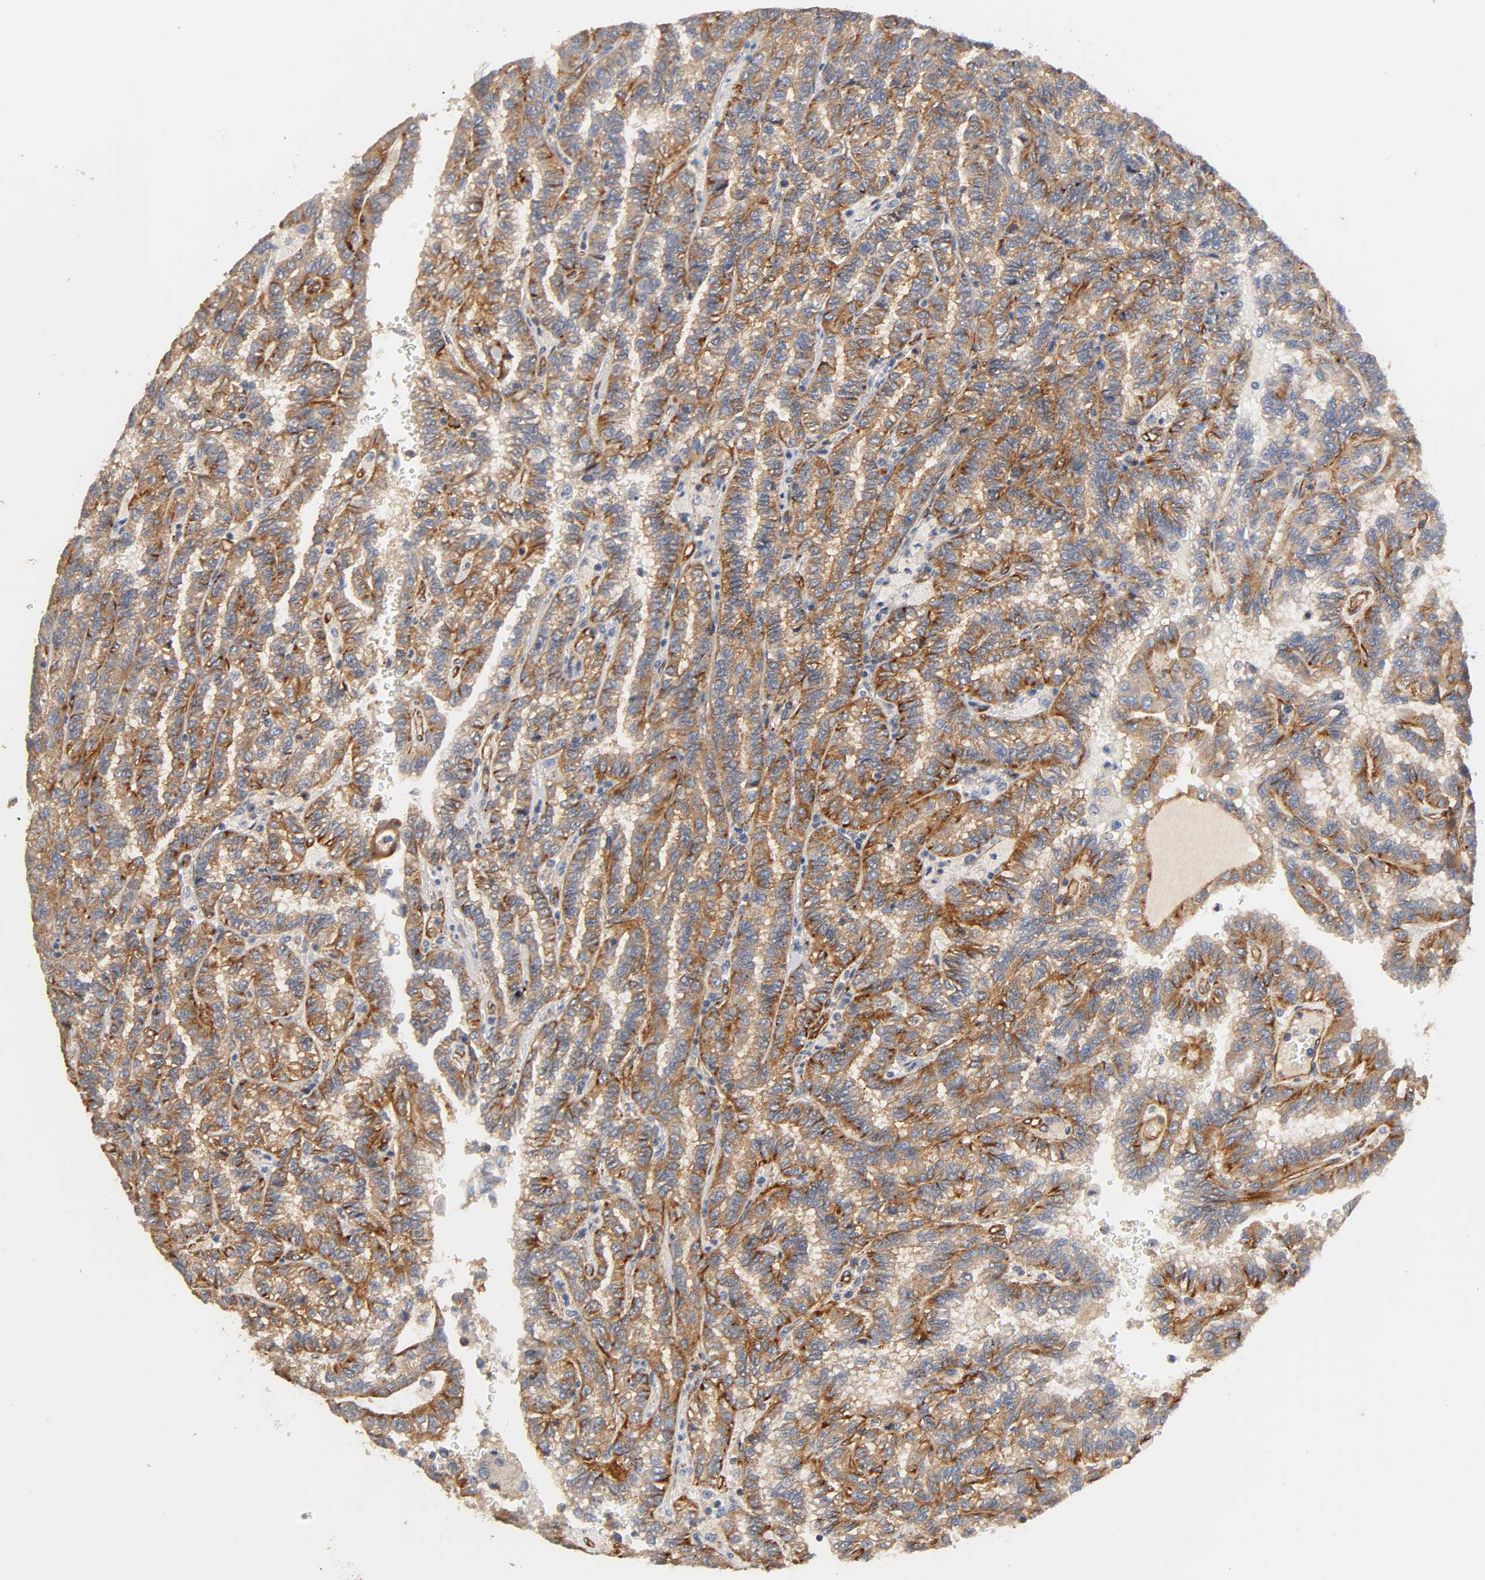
{"staining": {"intensity": "strong", "quantity": ">75%", "location": "cytoplasmic/membranous"}, "tissue": "renal cancer", "cell_type": "Tumor cells", "image_type": "cancer", "snomed": [{"axis": "morphology", "description": "Inflammation, NOS"}, {"axis": "morphology", "description": "Adenocarcinoma, NOS"}, {"axis": "topography", "description": "Kidney"}], "caption": "Adenocarcinoma (renal) stained with a brown dye exhibits strong cytoplasmic/membranous positive expression in about >75% of tumor cells.", "gene": "IFITM3", "patient": {"sex": "male", "age": 68}}